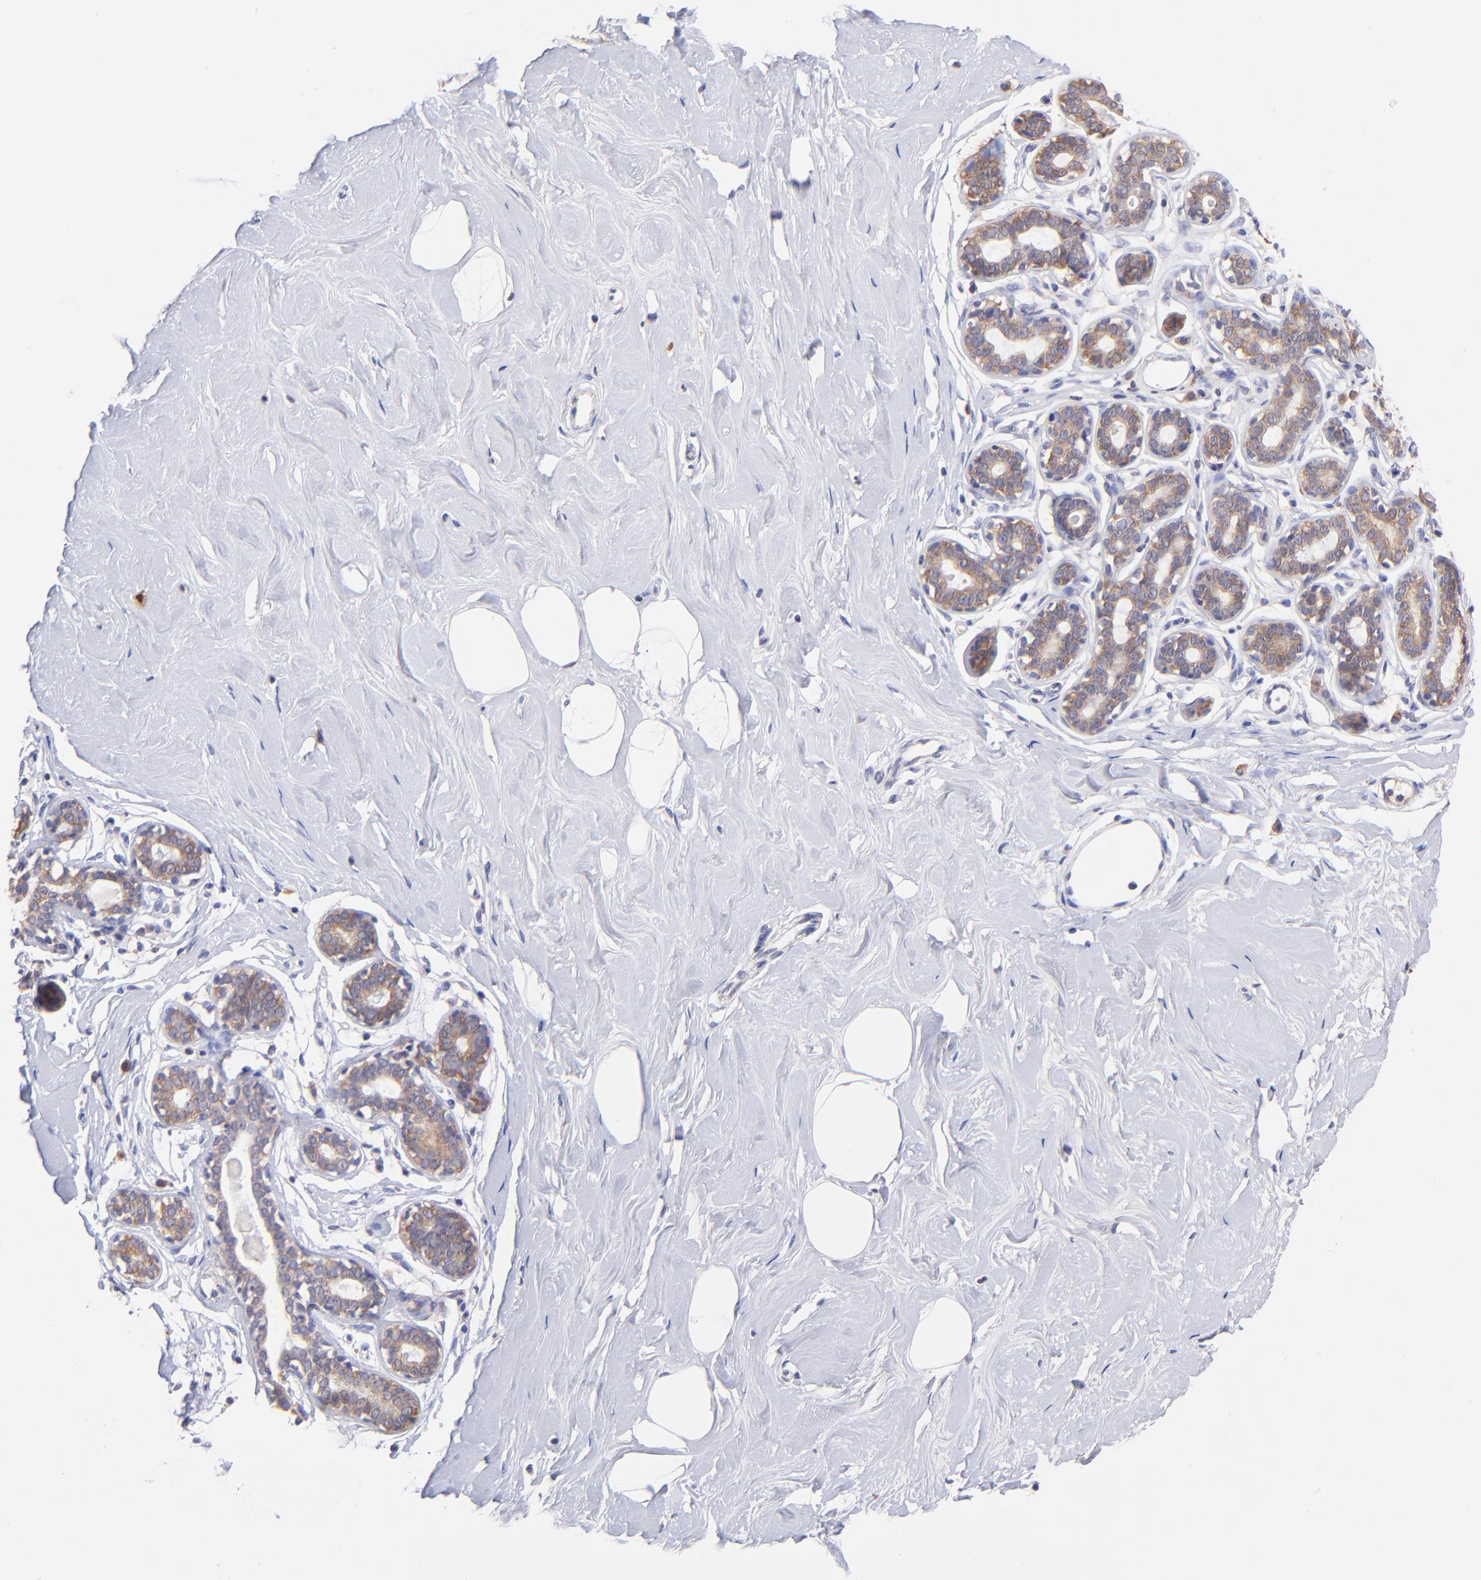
{"staining": {"intensity": "negative", "quantity": "none", "location": "none"}, "tissue": "breast", "cell_type": "Adipocytes", "image_type": "normal", "snomed": [{"axis": "morphology", "description": "Normal tissue, NOS"}, {"axis": "topography", "description": "Breast"}], "caption": "Immunohistochemistry photomicrograph of unremarkable breast stained for a protein (brown), which exhibits no positivity in adipocytes.", "gene": "RPL11", "patient": {"sex": "female", "age": 23}}